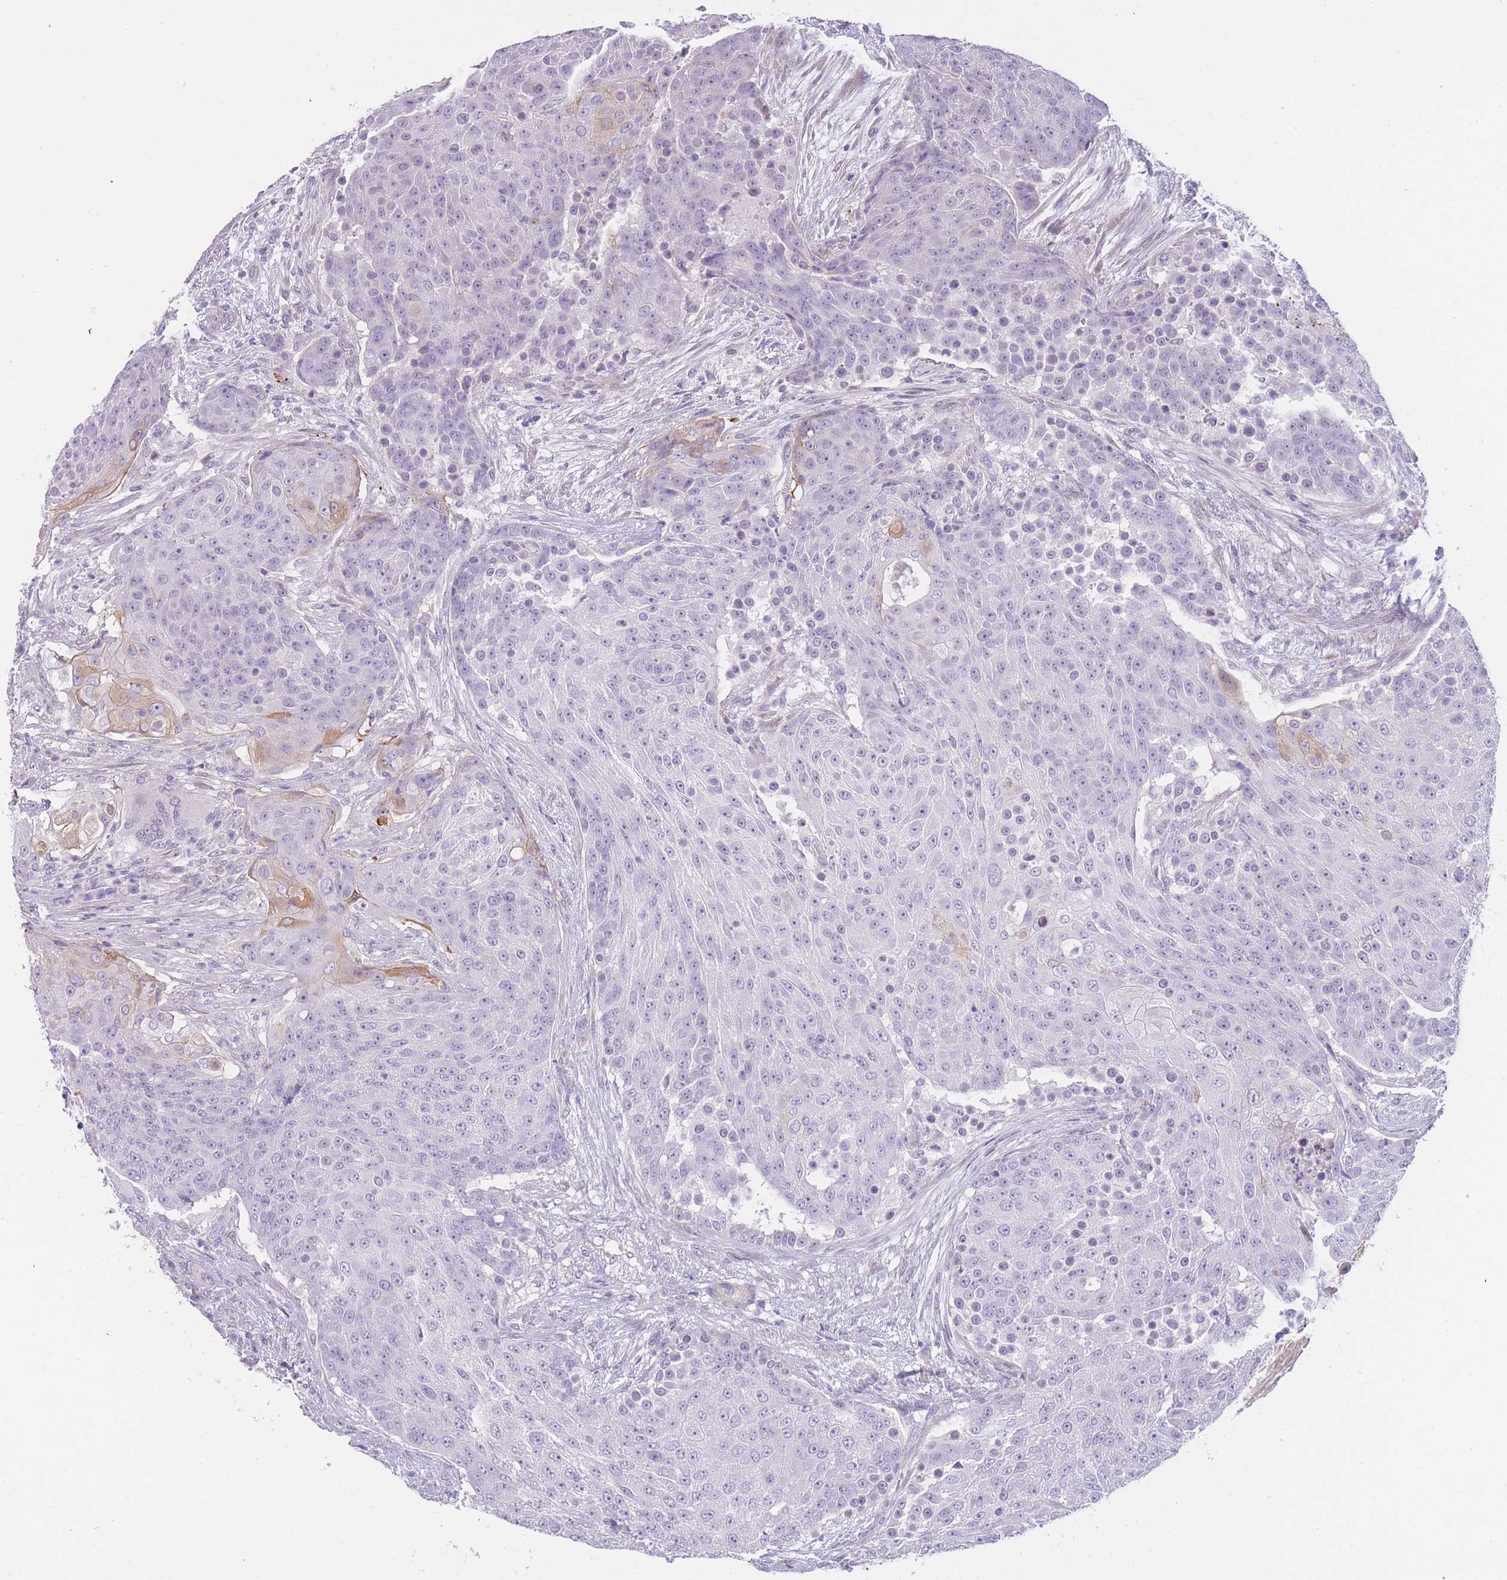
{"staining": {"intensity": "negative", "quantity": "none", "location": "none"}, "tissue": "urothelial cancer", "cell_type": "Tumor cells", "image_type": "cancer", "snomed": [{"axis": "morphology", "description": "Urothelial carcinoma, High grade"}, {"axis": "topography", "description": "Urinary bladder"}], "caption": "This is an IHC micrograph of human urothelial carcinoma (high-grade). There is no positivity in tumor cells.", "gene": "IMPG1", "patient": {"sex": "female", "age": 63}}